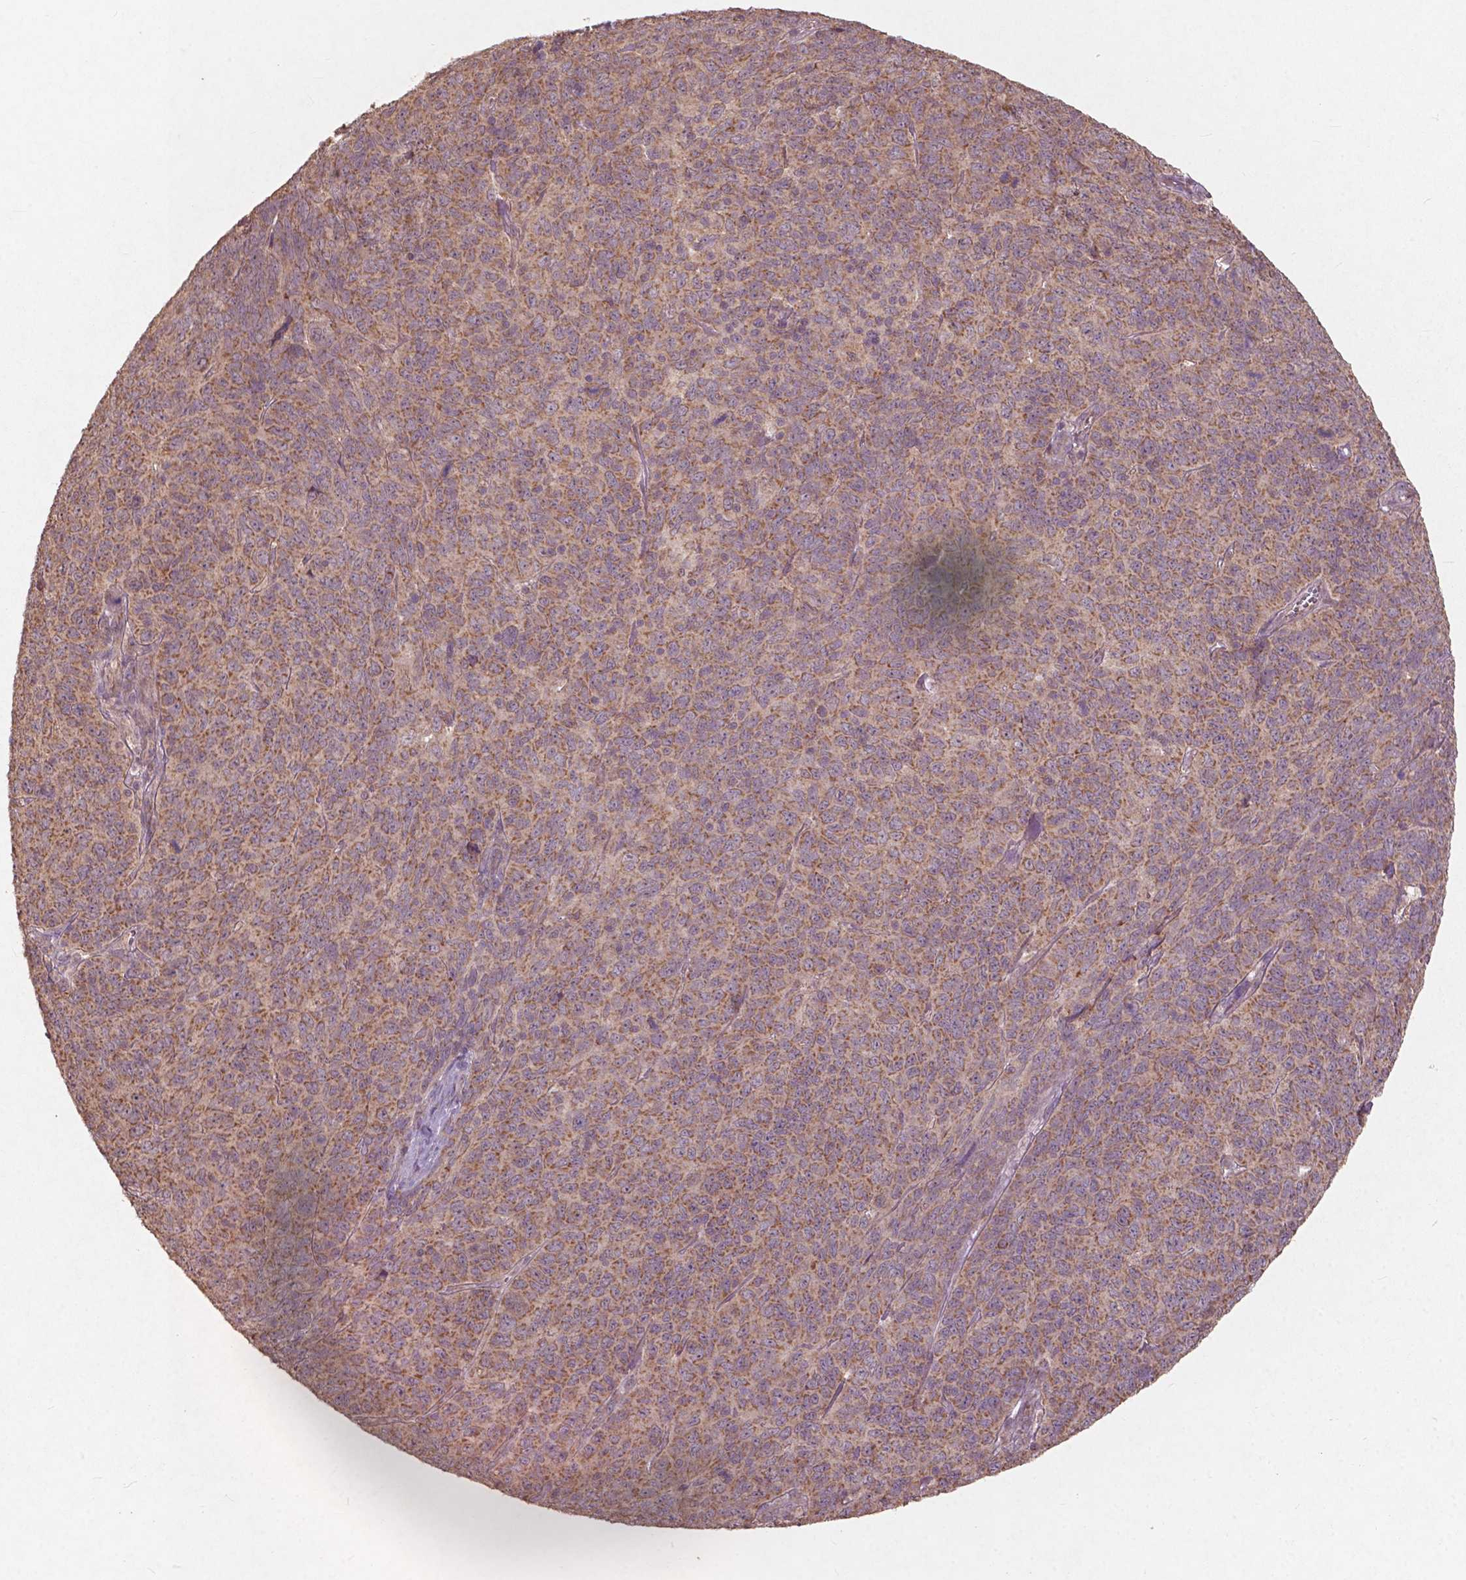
{"staining": {"intensity": "moderate", "quantity": ">75%", "location": "cytoplasmic/membranous"}, "tissue": "skin cancer", "cell_type": "Tumor cells", "image_type": "cancer", "snomed": [{"axis": "morphology", "description": "Squamous cell carcinoma, NOS"}, {"axis": "topography", "description": "Skin"}, {"axis": "topography", "description": "Anal"}], "caption": "Skin cancer (squamous cell carcinoma) stained for a protein demonstrates moderate cytoplasmic/membranous positivity in tumor cells. (Brightfield microscopy of DAB IHC at high magnification).", "gene": "ST6GALNAC5", "patient": {"sex": "female", "age": 51}}